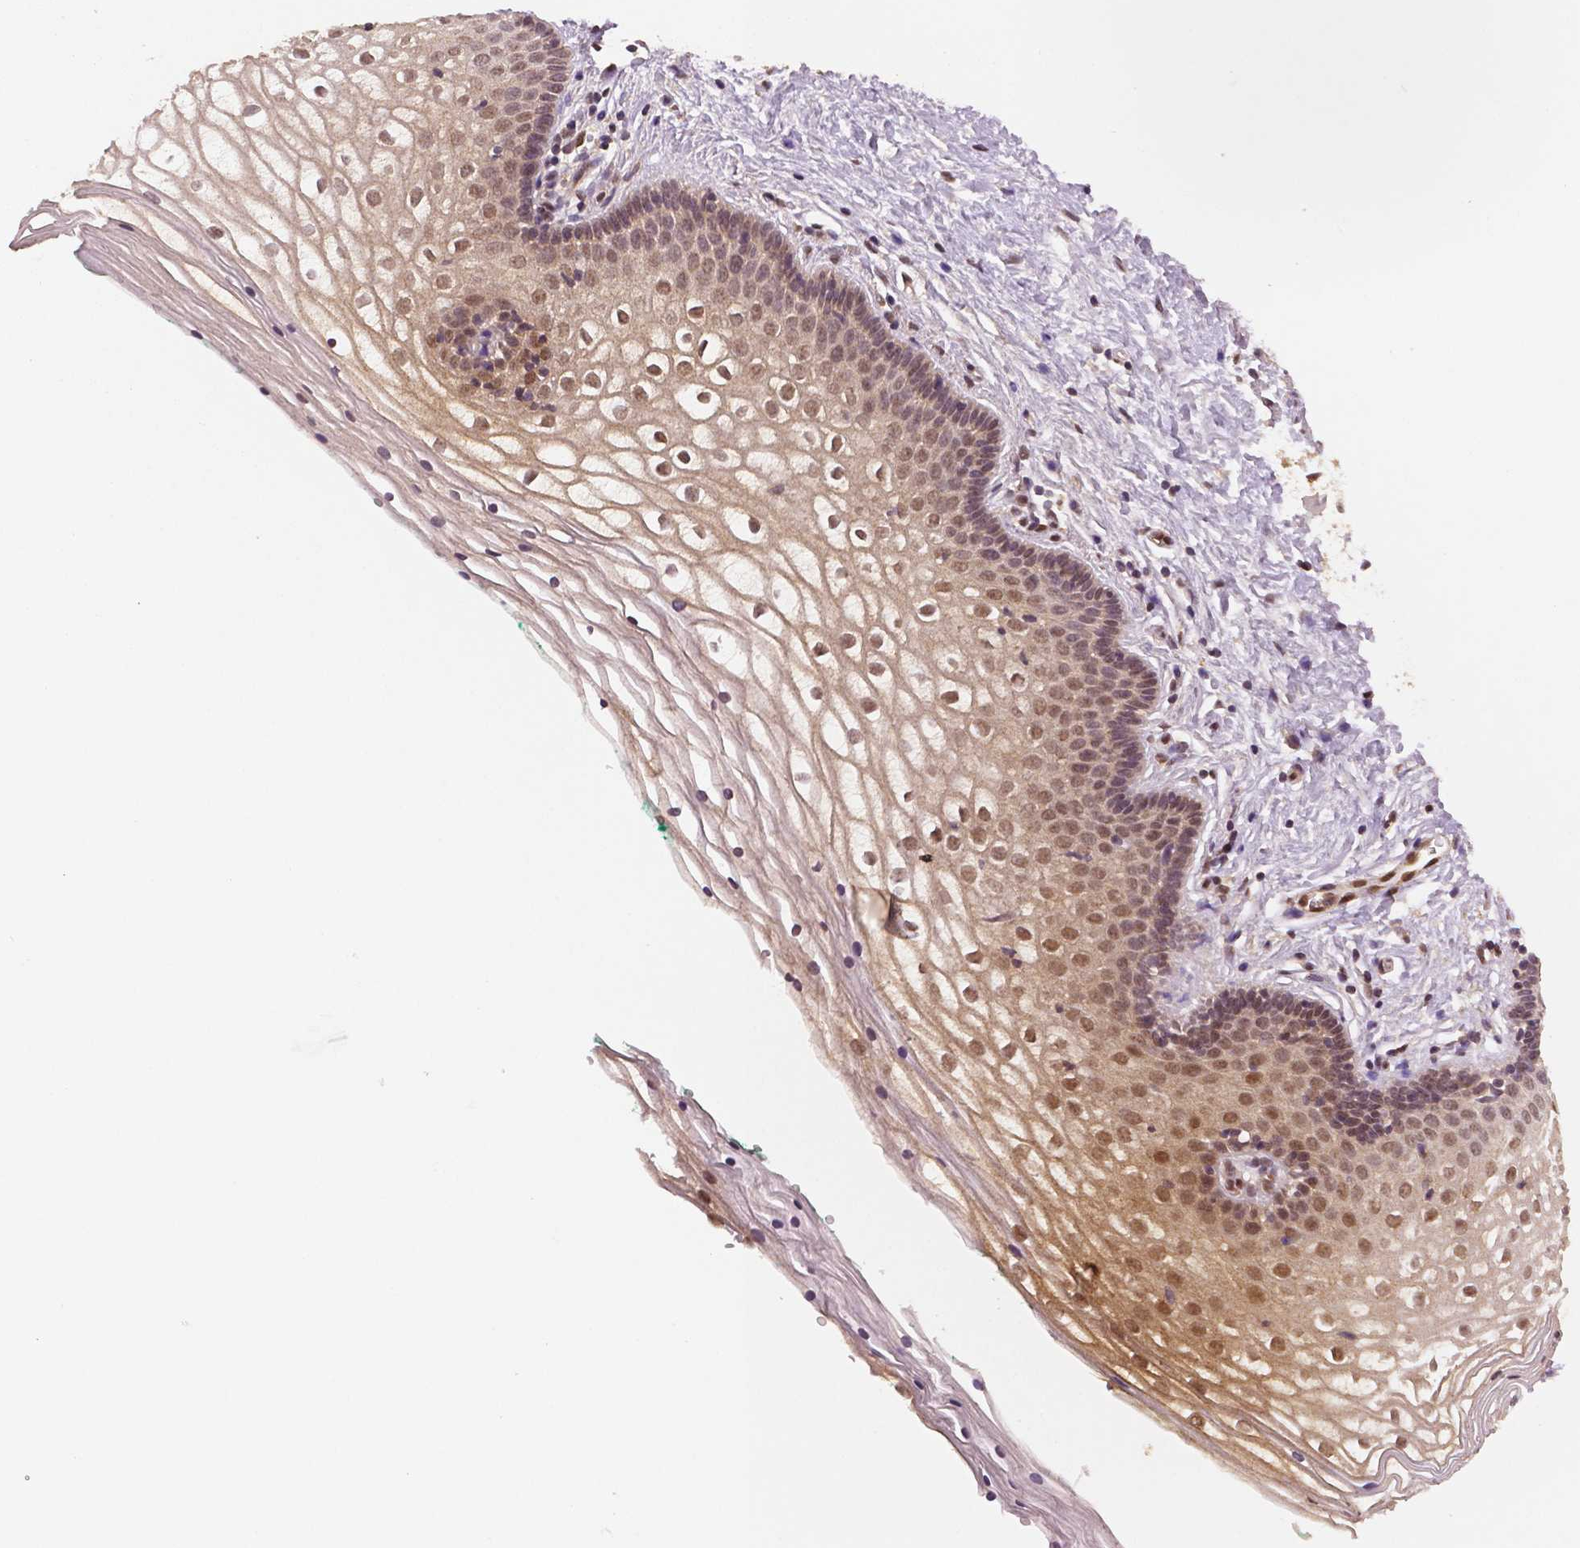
{"staining": {"intensity": "moderate", "quantity": ">75%", "location": "cytoplasmic/membranous,nuclear"}, "tissue": "vagina", "cell_type": "Squamous epithelial cells", "image_type": "normal", "snomed": [{"axis": "morphology", "description": "Normal tissue, NOS"}, {"axis": "topography", "description": "Vagina"}], "caption": "Protein staining by immunohistochemistry exhibits moderate cytoplasmic/membranous,nuclear positivity in about >75% of squamous epithelial cells in normal vagina. Nuclei are stained in blue.", "gene": "STAT3", "patient": {"sex": "female", "age": 36}}